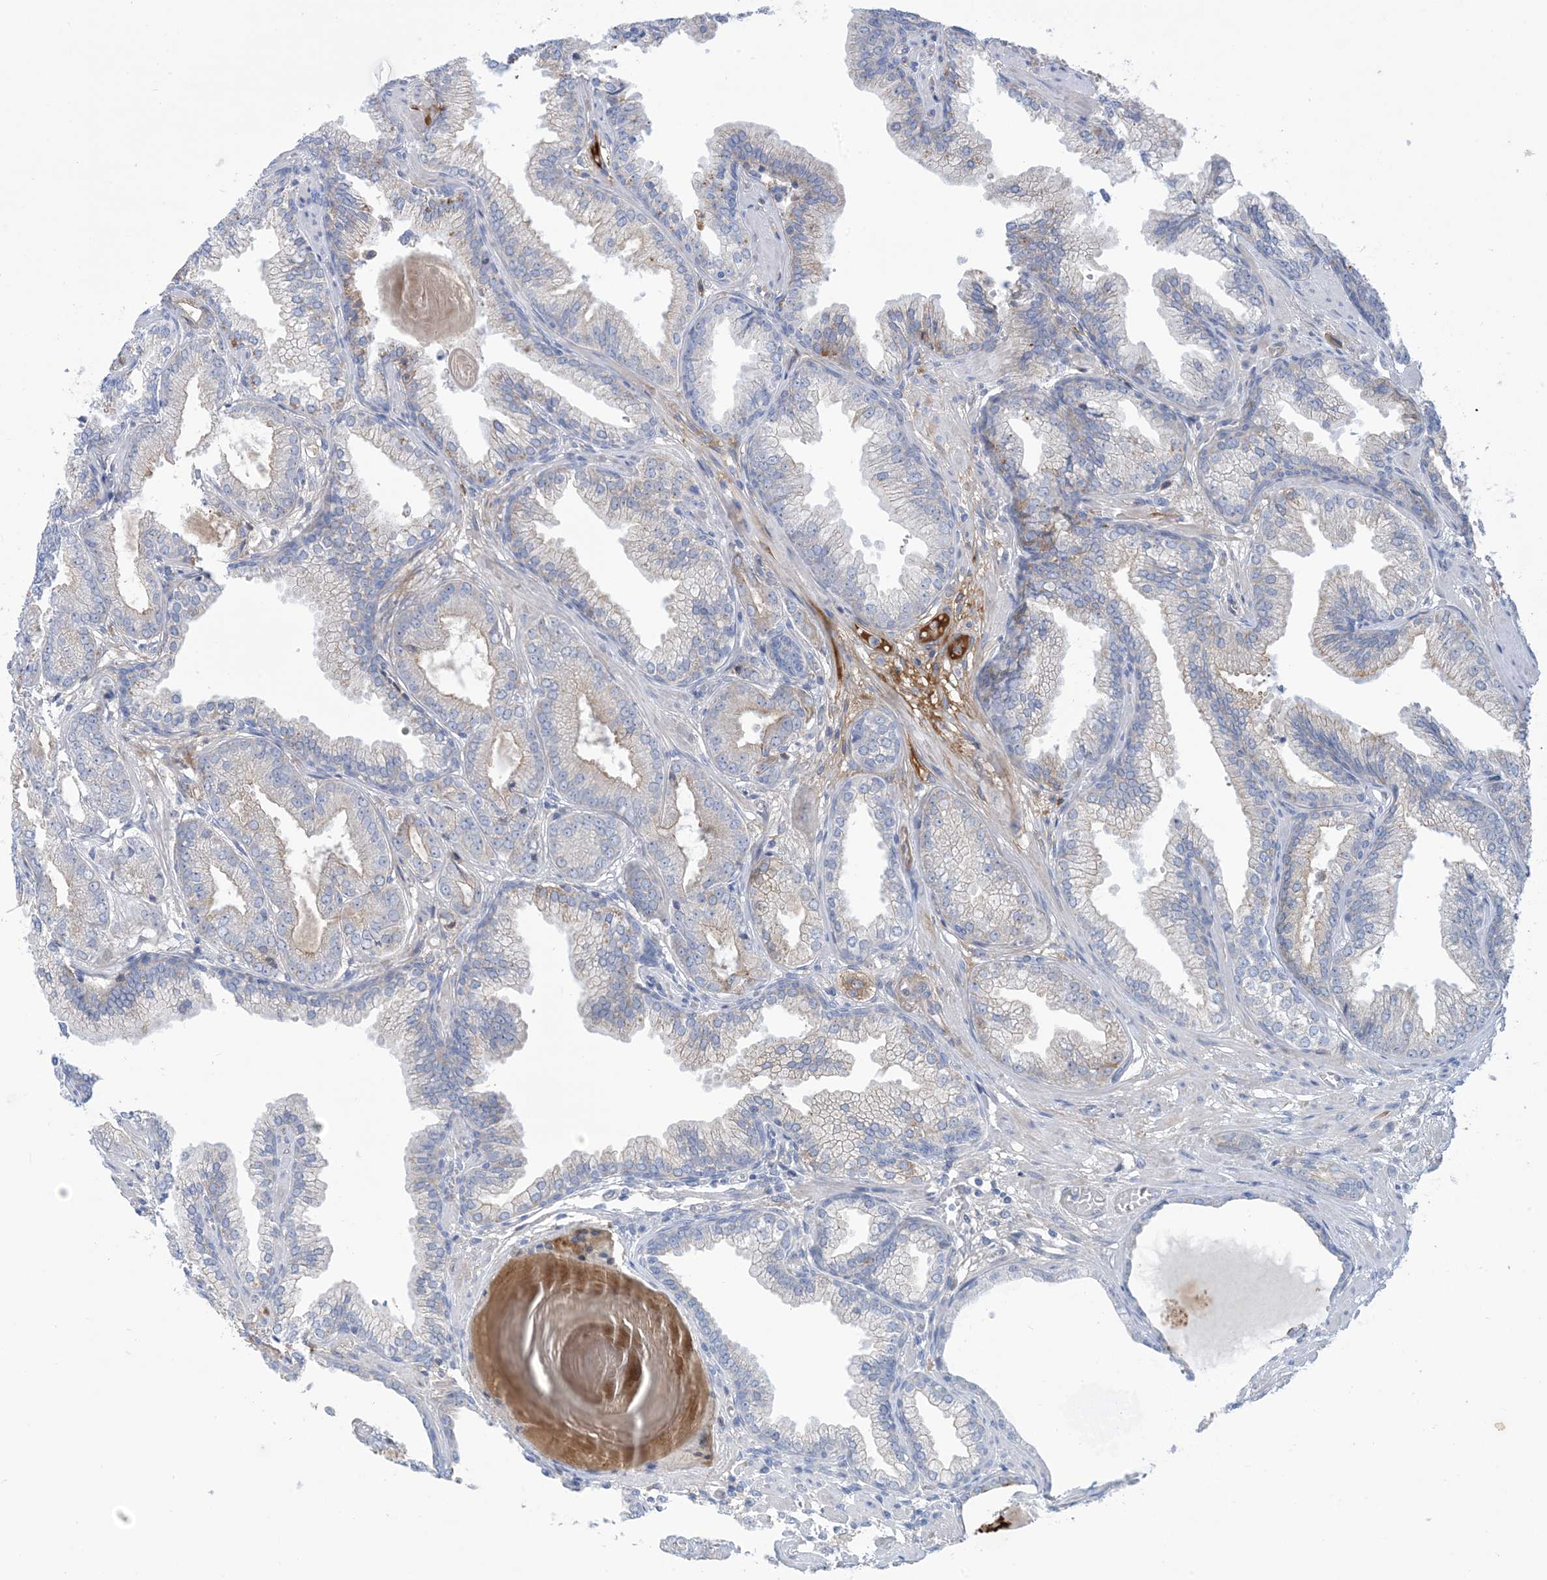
{"staining": {"intensity": "negative", "quantity": "none", "location": "none"}, "tissue": "prostate cancer", "cell_type": "Tumor cells", "image_type": "cancer", "snomed": [{"axis": "morphology", "description": "Adenocarcinoma, High grade"}, {"axis": "topography", "description": "Prostate"}], "caption": "Prostate high-grade adenocarcinoma stained for a protein using IHC exhibits no positivity tumor cells.", "gene": "ATP11C", "patient": {"sex": "male", "age": 71}}